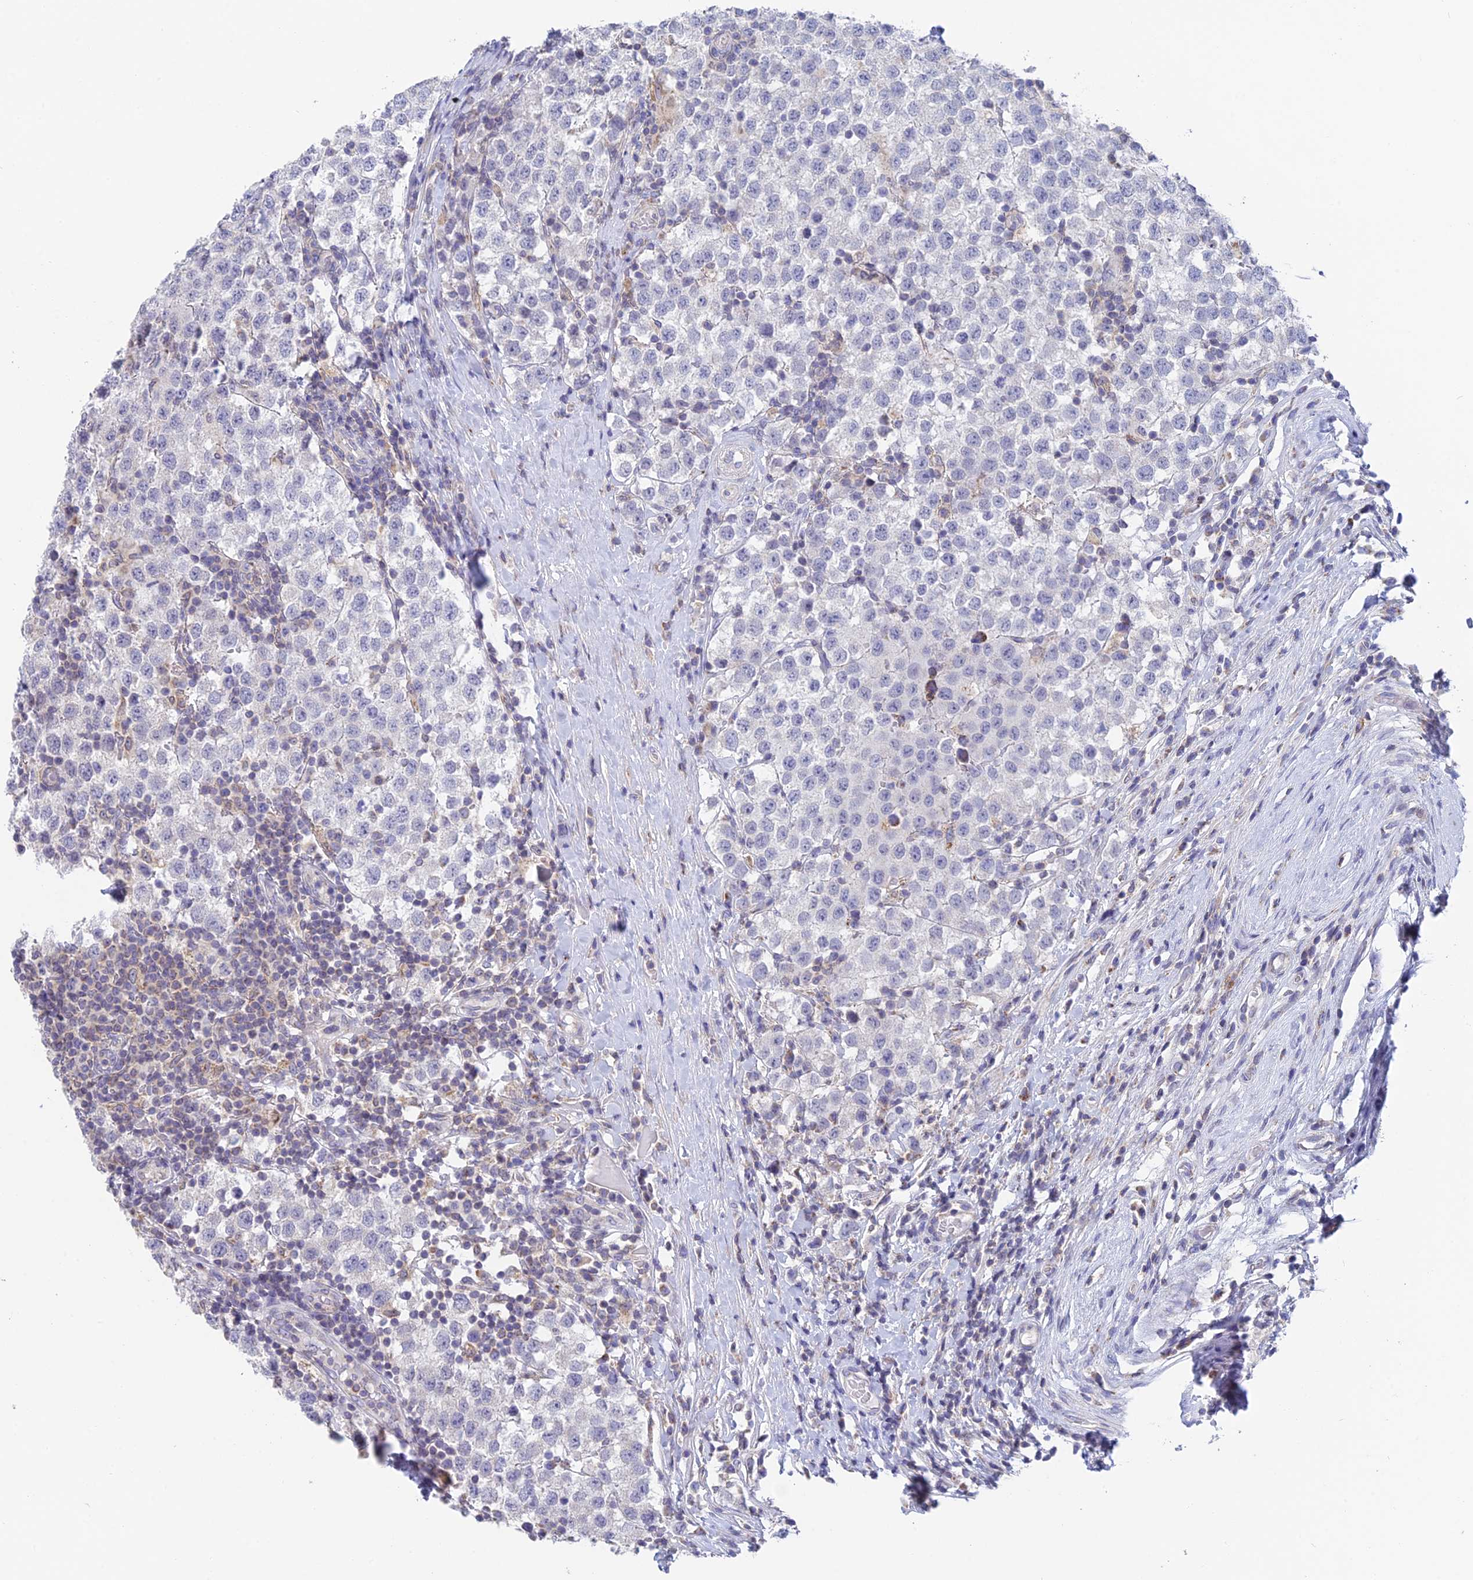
{"staining": {"intensity": "negative", "quantity": "none", "location": "none"}, "tissue": "testis cancer", "cell_type": "Tumor cells", "image_type": "cancer", "snomed": [{"axis": "morphology", "description": "Seminoma, NOS"}, {"axis": "topography", "description": "Testis"}], "caption": "This is an immunohistochemistry (IHC) image of testis cancer (seminoma). There is no staining in tumor cells.", "gene": "REXO5", "patient": {"sex": "male", "age": 34}}